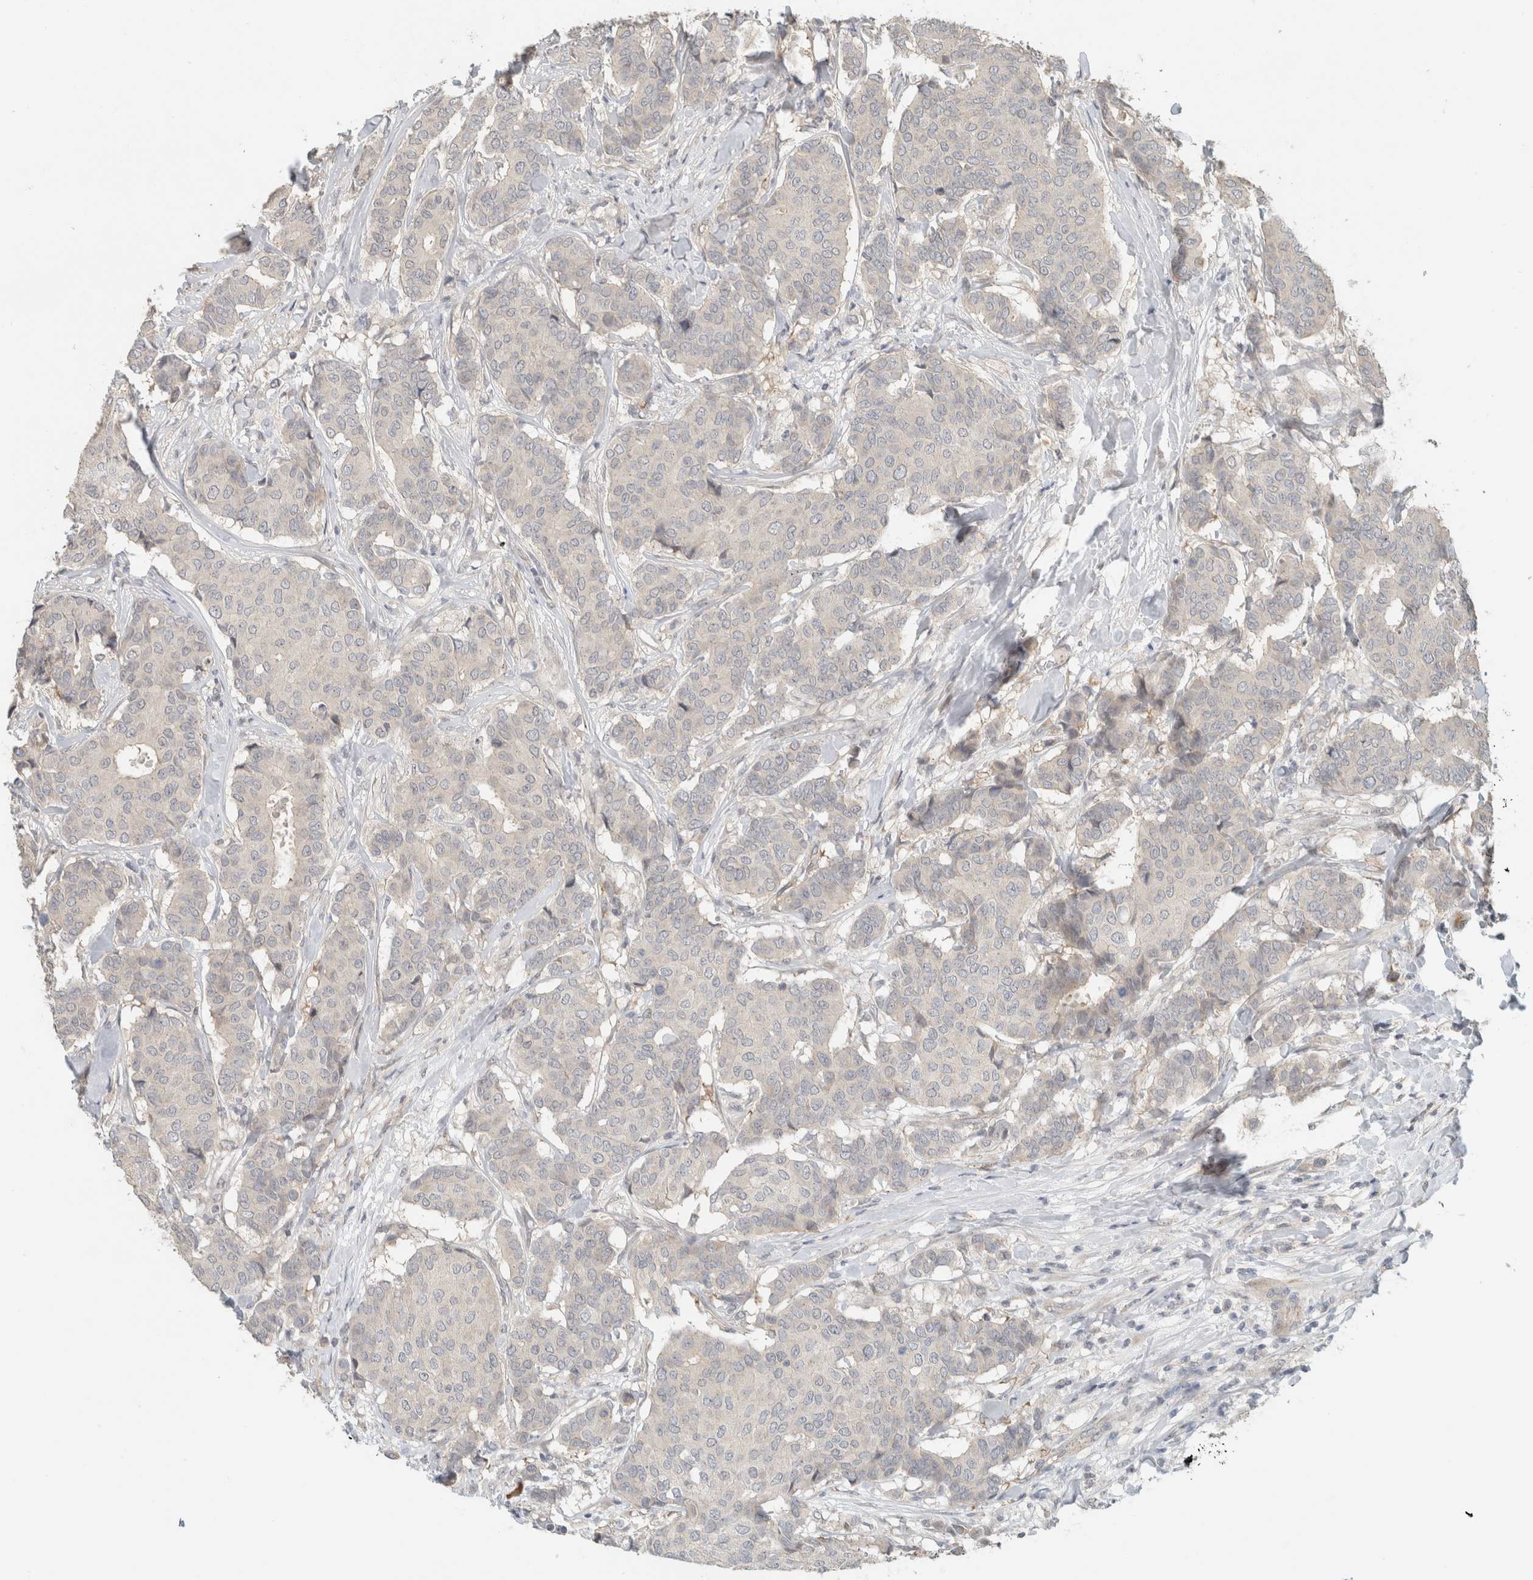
{"staining": {"intensity": "negative", "quantity": "none", "location": "none"}, "tissue": "breast cancer", "cell_type": "Tumor cells", "image_type": "cancer", "snomed": [{"axis": "morphology", "description": "Duct carcinoma"}, {"axis": "topography", "description": "Breast"}], "caption": "Breast cancer was stained to show a protein in brown. There is no significant expression in tumor cells.", "gene": "ERCC6L2", "patient": {"sex": "female", "age": 75}}